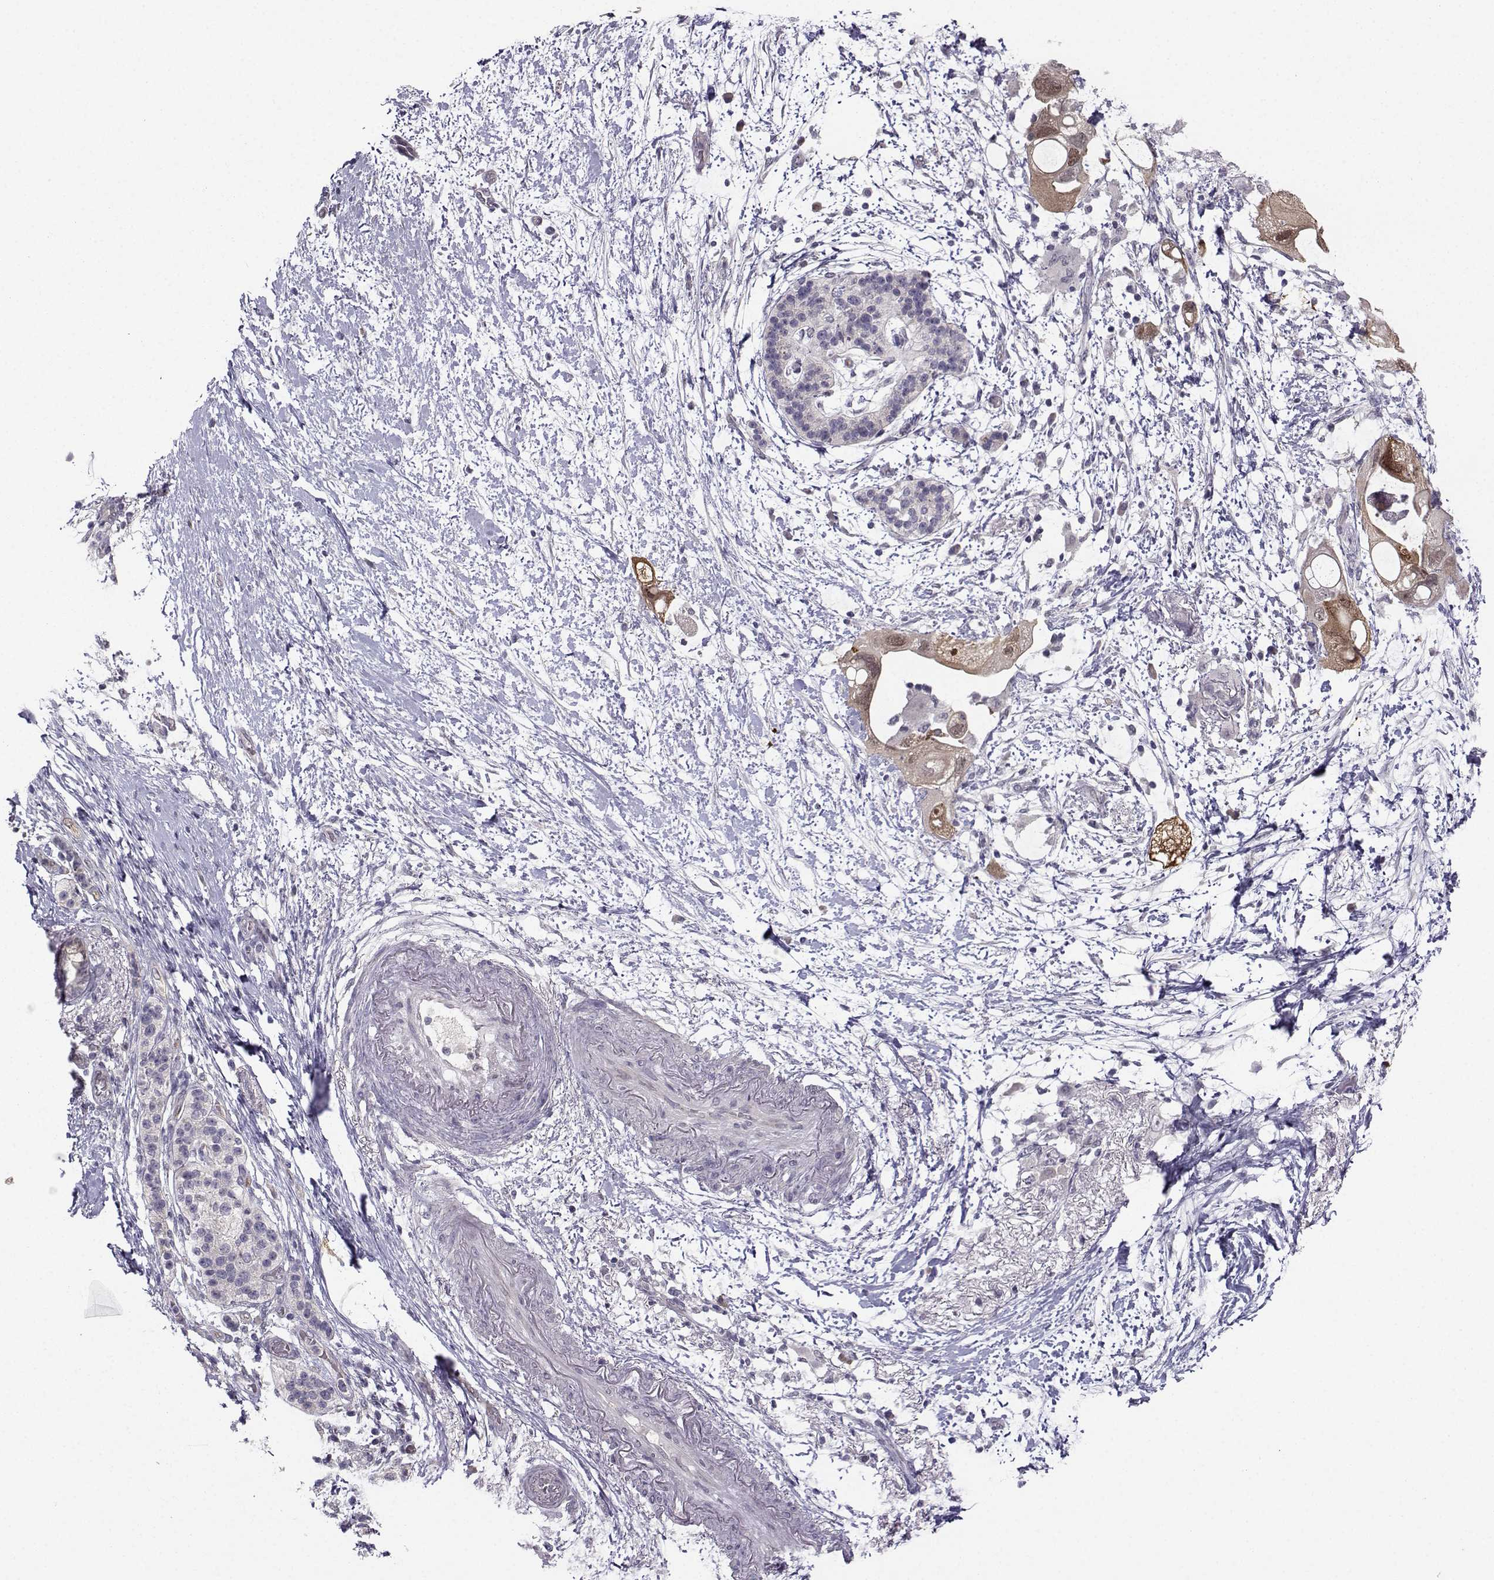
{"staining": {"intensity": "moderate", "quantity": "<25%", "location": "cytoplasmic/membranous"}, "tissue": "pancreatic cancer", "cell_type": "Tumor cells", "image_type": "cancer", "snomed": [{"axis": "morphology", "description": "Adenocarcinoma, NOS"}, {"axis": "topography", "description": "Pancreas"}], "caption": "A brown stain labels moderate cytoplasmic/membranous positivity of a protein in pancreatic cancer tumor cells.", "gene": "NQO1", "patient": {"sex": "female", "age": 72}}